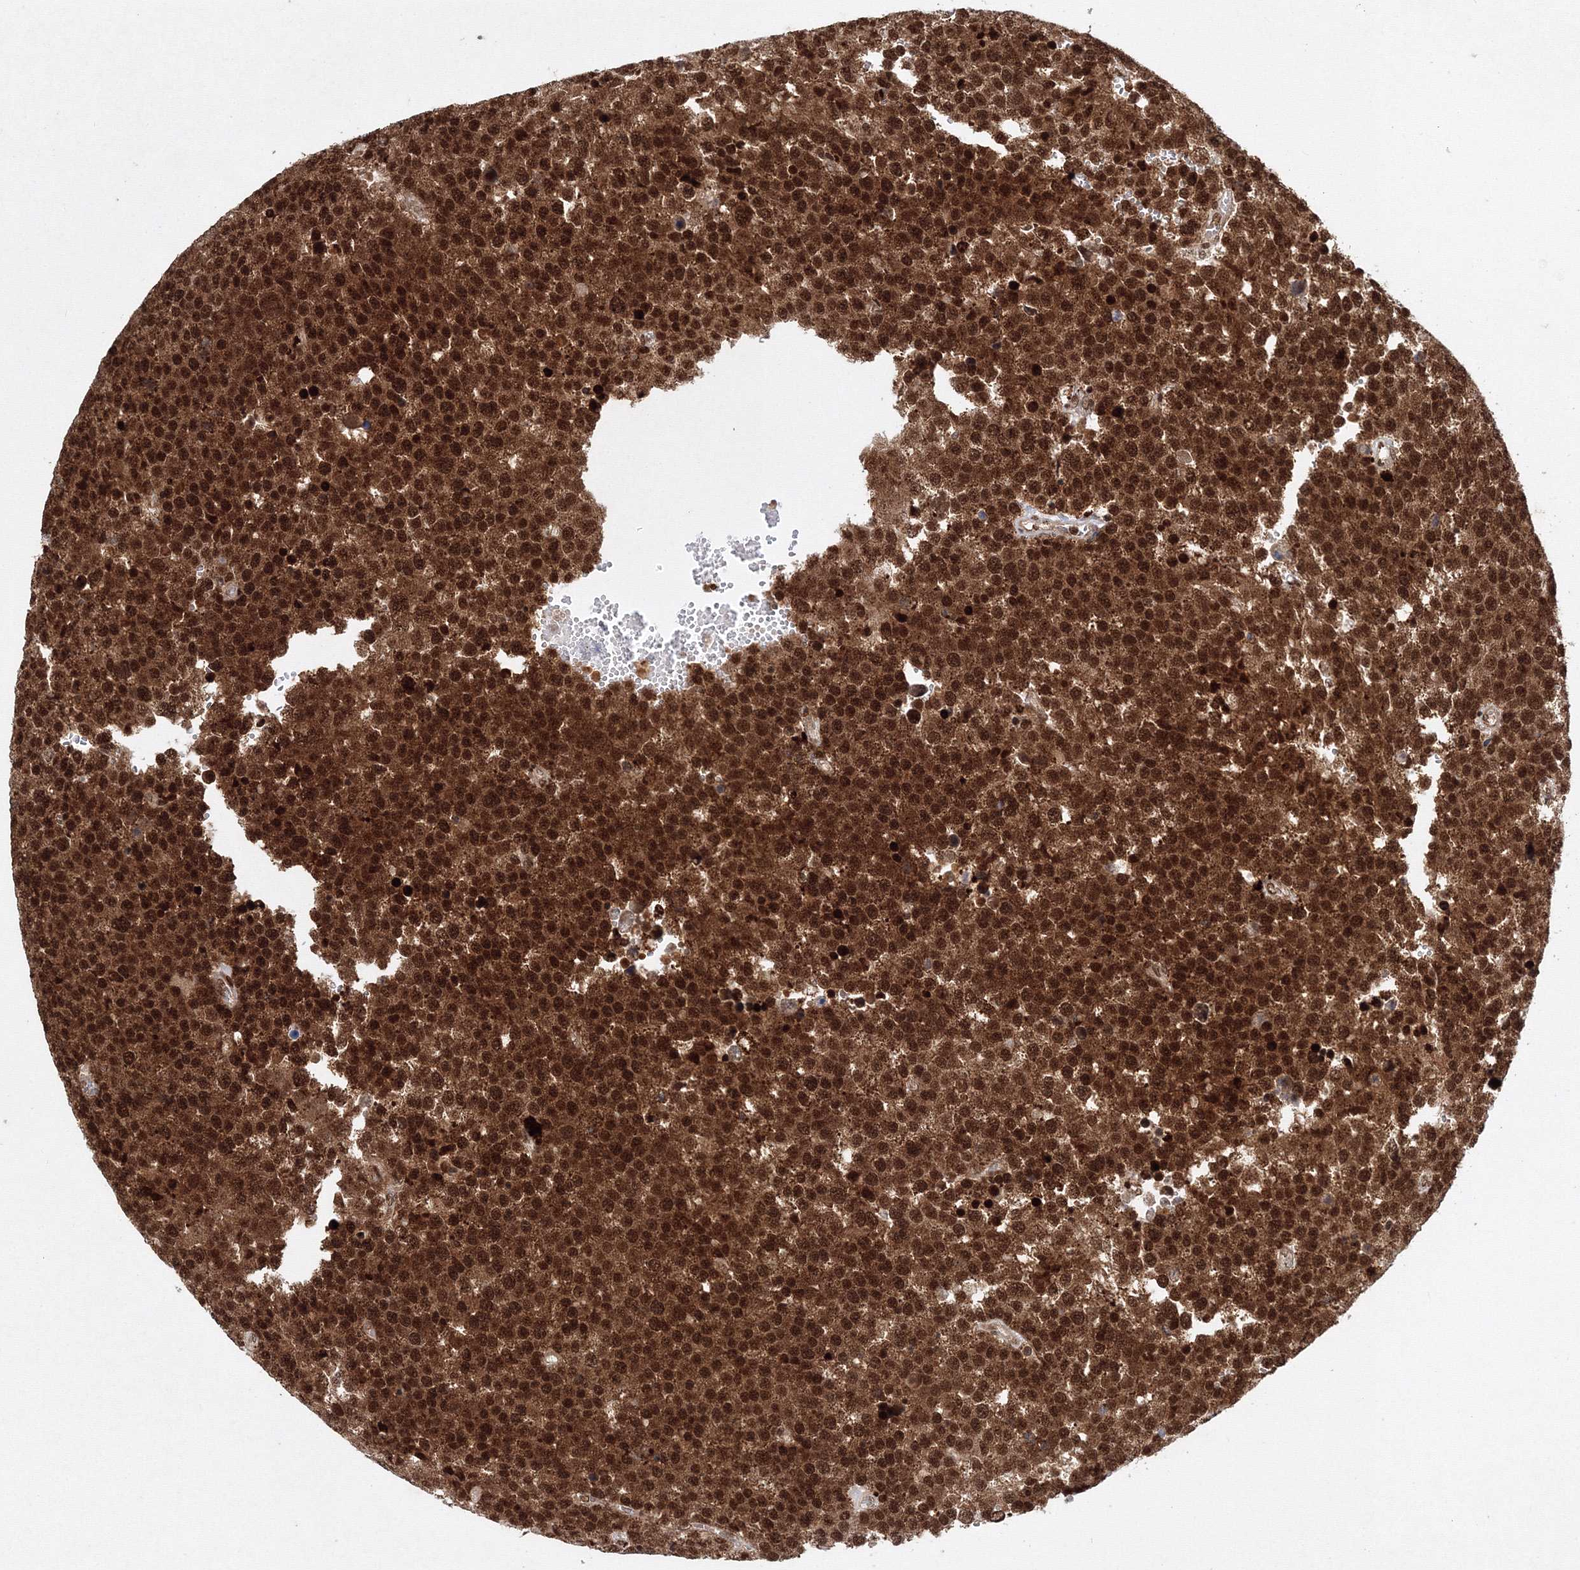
{"staining": {"intensity": "strong", "quantity": ">75%", "location": "nuclear"}, "tissue": "testis cancer", "cell_type": "Tumor cells", "image_type": "cancer", "snomed": [{"axis": "morphology", "description": "Seminoma, NOS"}, {"axis": "topography", "description": "Testis"}], "caption": "Strong nuclear positivity for a protein is present in about >75% of tumor cells of testis cancer (seminoma) using IHC.", "gene": "SNRPC", "patient": {"sex": "male", "age": 71}}